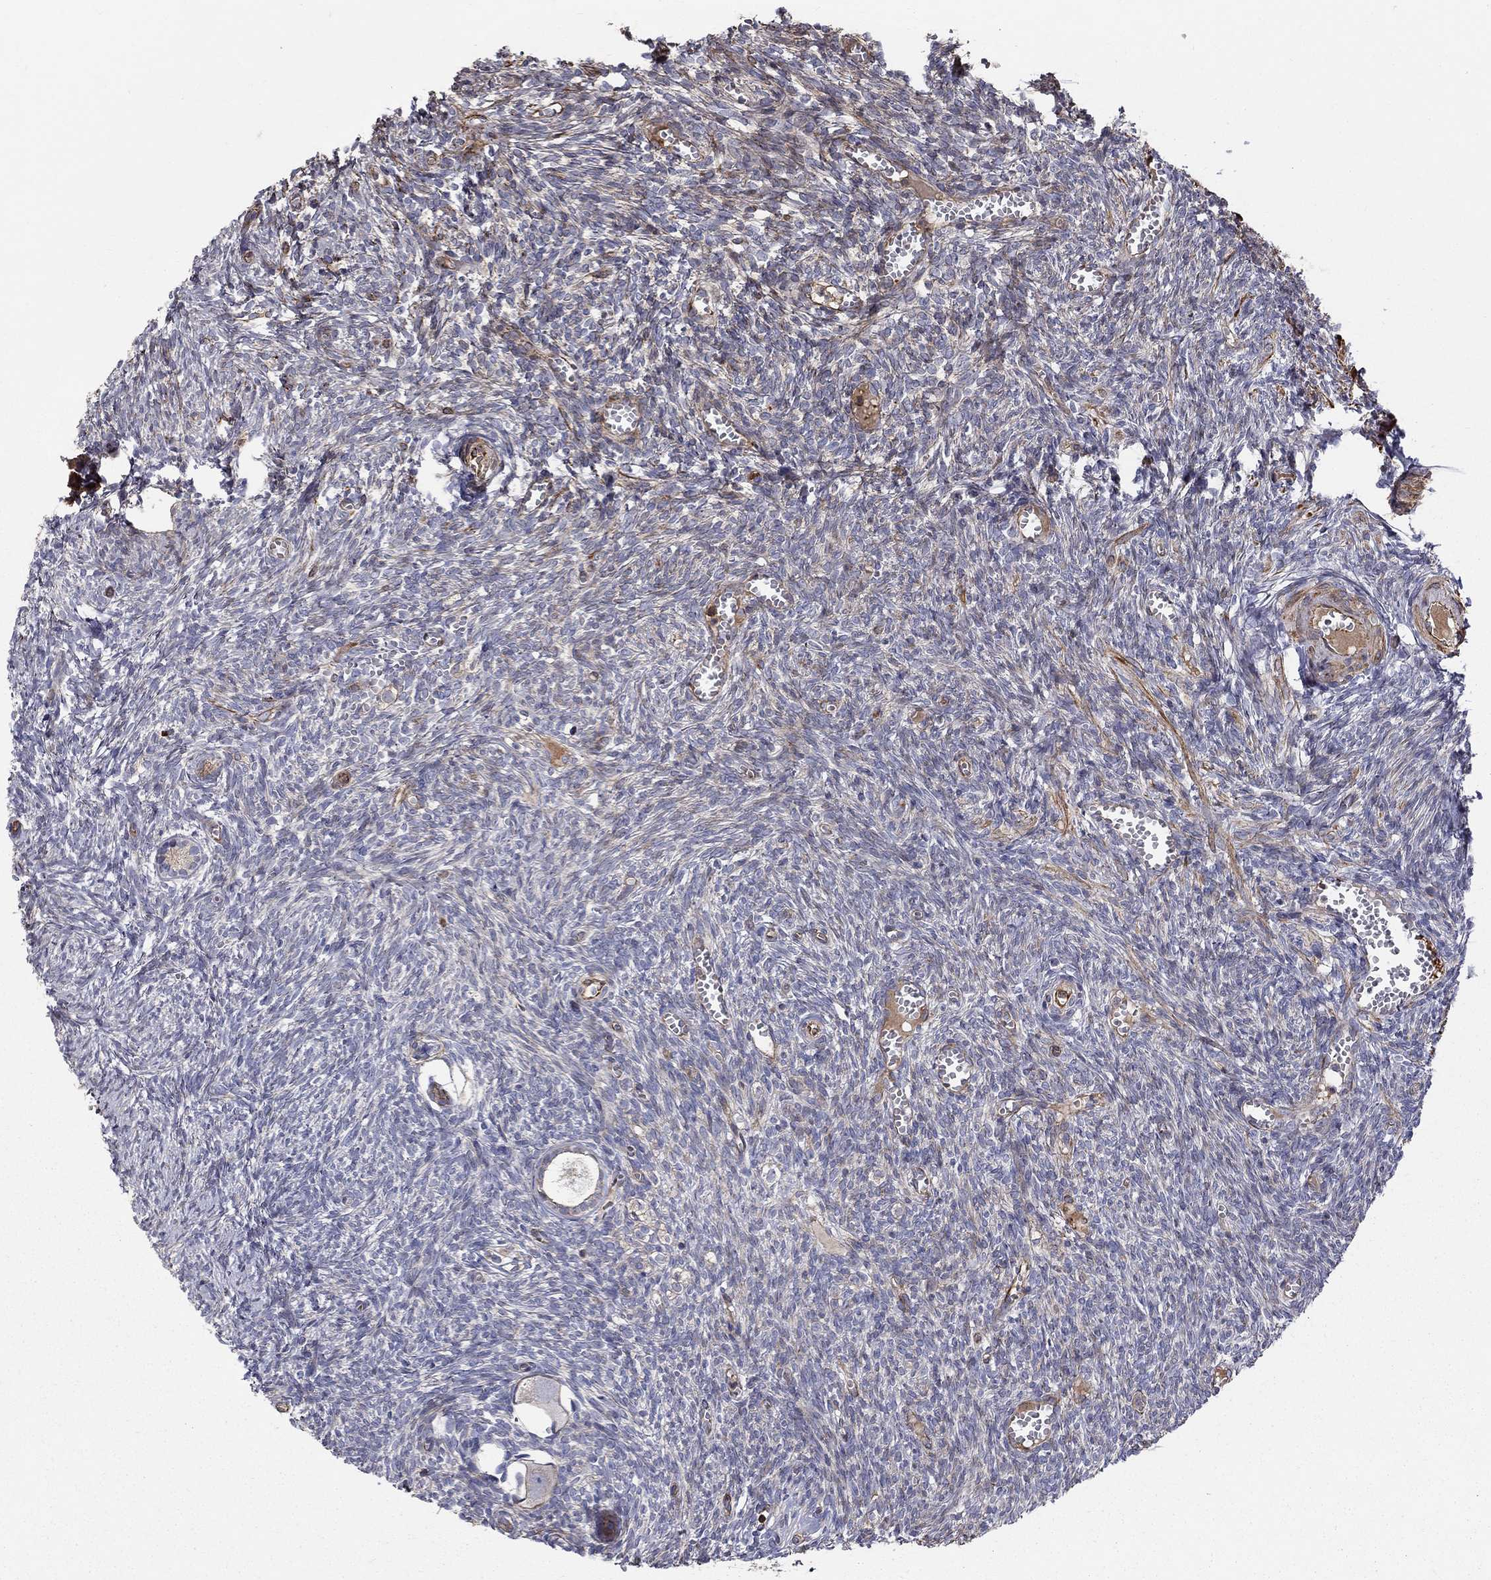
{"staining": {"intensity": "weak", "quantity": "25%-75%", "location": "cytoplasmic/membranous"}, "tissue": "ovary", "cell_type": "Follicle cells", "image_type": "normal", "snomed": [{"axis": "morphology", "description": "Normal tissue, NOS"}, {"axis": "topography", "description": "Ovary"}], "caption": "Immunohistochemical staining of normal ovary reveals weak cytoplasmic/membranous protein staining in about 25%-75% of follicle cells.", "gene": "NPHP1", "patient": {"sex": "female", "age": 43}}